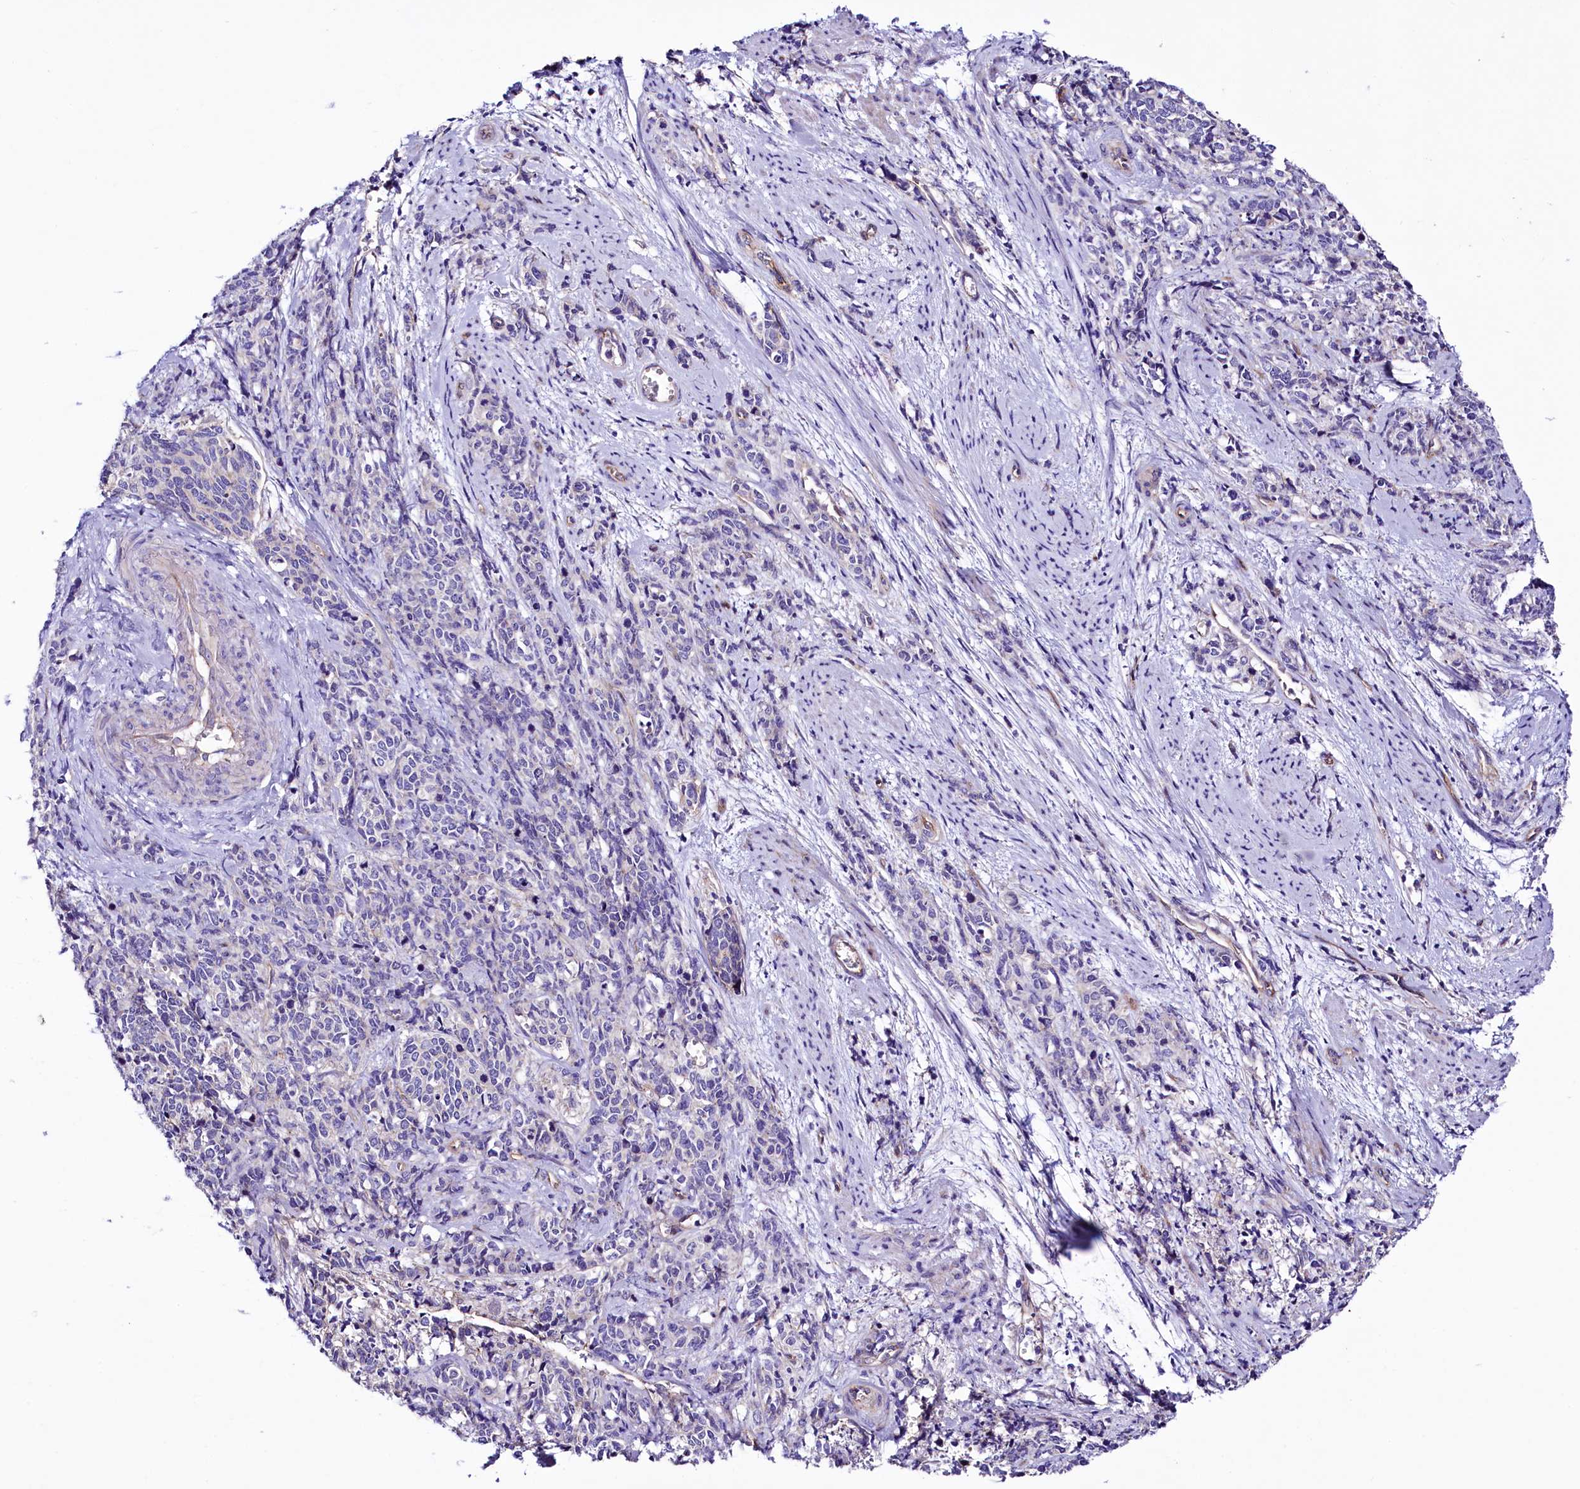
{"staining": {"intensity": "negative", "quantity": "none", "location": "none"}, "tissue": "cervical cancer", "cell_type": "Tumor cells", "image_type": "cancer", "snomed": [{"axis": "morphology", "description": "Squamous cell carcinoma, NOS"}, {"axis": "topography", "description": "Cervix"}], "caption": "This is an immunohistochemistry histopathology image of human cervical squamous cell carcinoma. There is no staining in tumor cells.", "gene": "SLF1", "patient": {"sex": "female", "age": 60}}